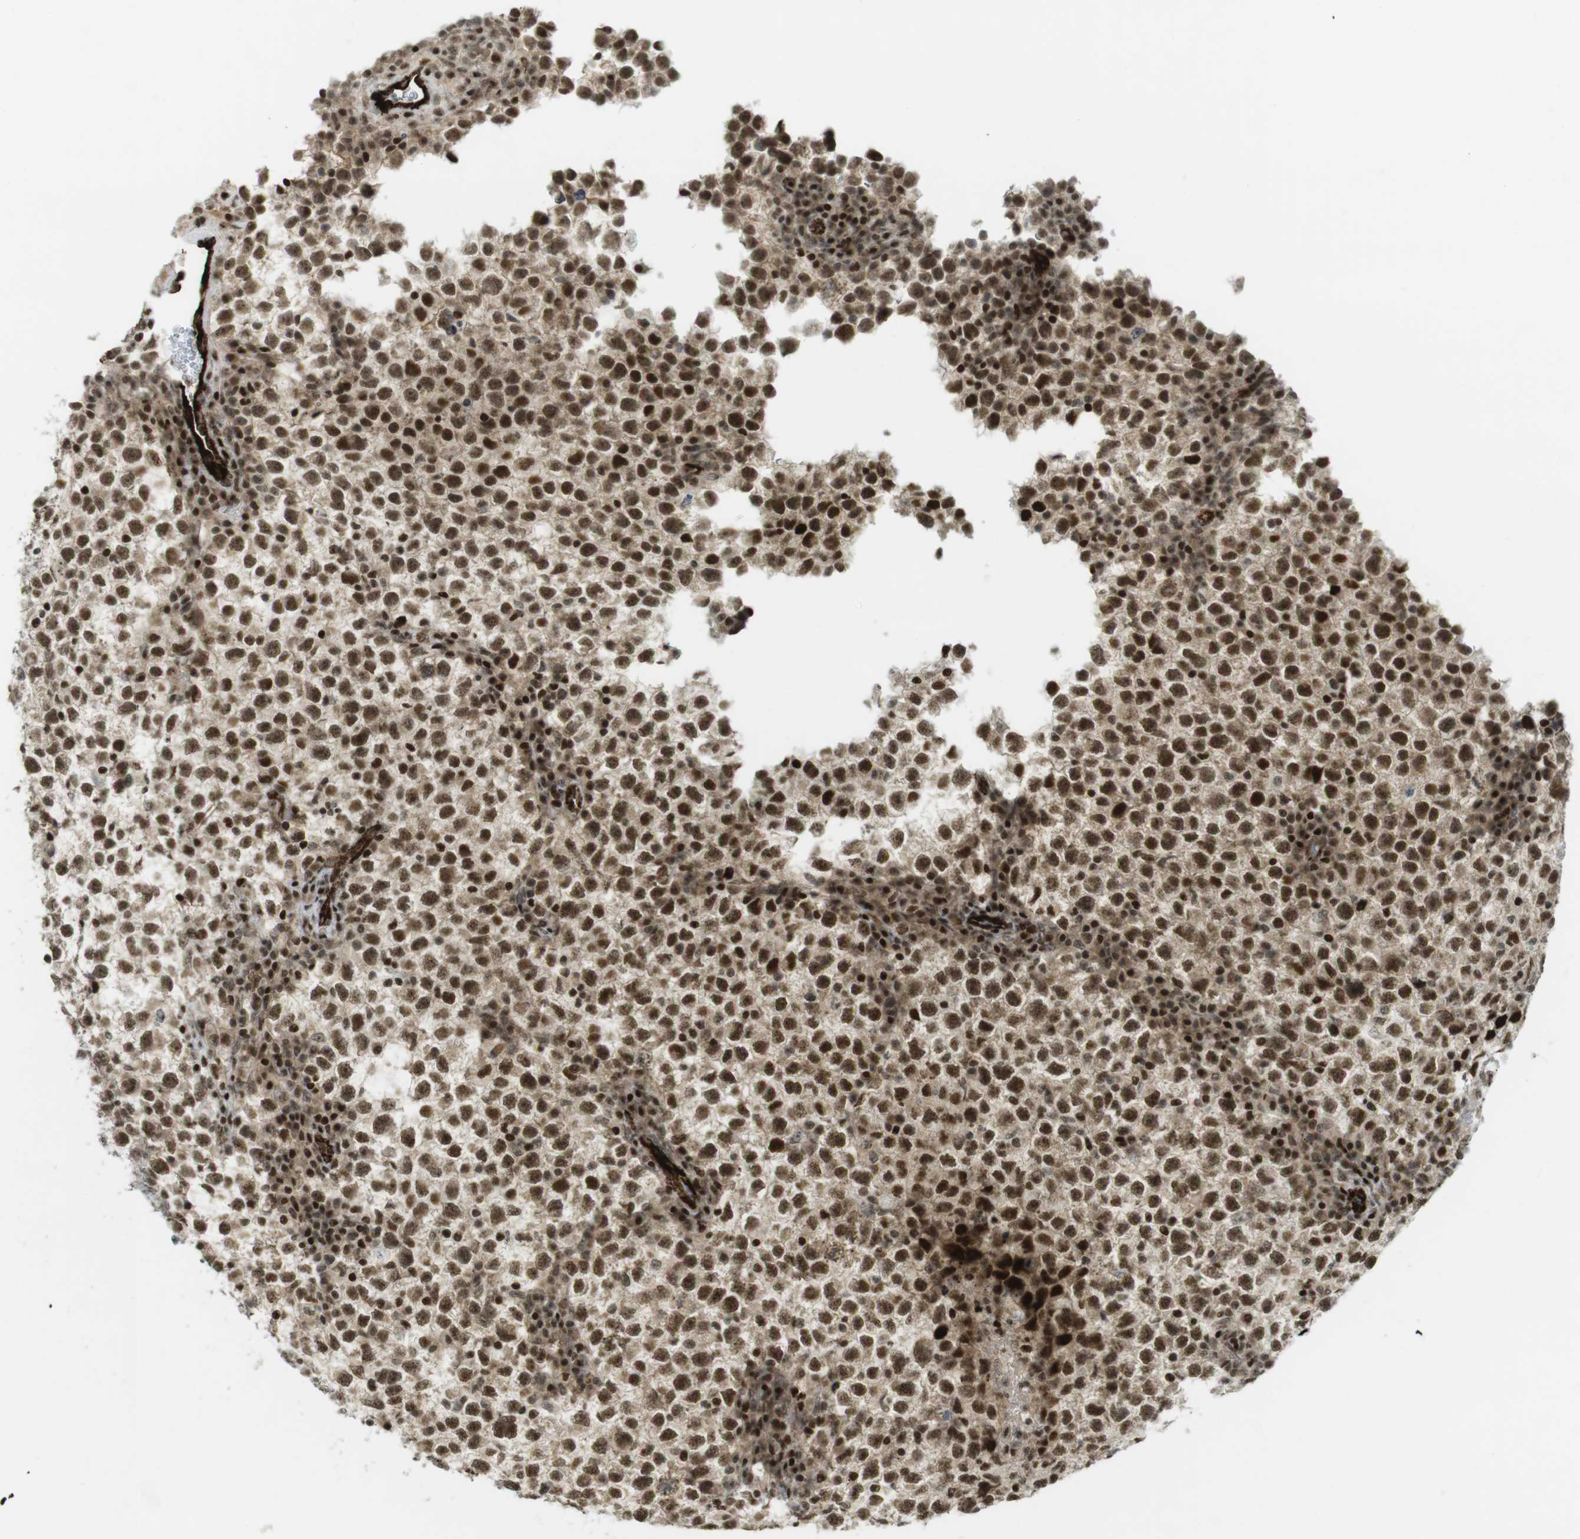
{"staining": {"intensity": "strong", "quantity": ">75%", "location": "nuclear"}, "tissue": "testis cancer", "cell_type": "Tumor cells", "image_type": "cancer", "snomed": [{"axis": "morphology", "description": "Seminoma, NOS"}, {"axis": "topography", "description": "Testis"}], "caption": "Immunohistochemistry photomicrograph of seminoma (testis) stained for a protein (brown), which exhibits high levels of strong nuclear positivity in approximately >75% of tumor cells.", "gene": "PPP1R13B", "patient": {"sex": "male", "age": 22}}